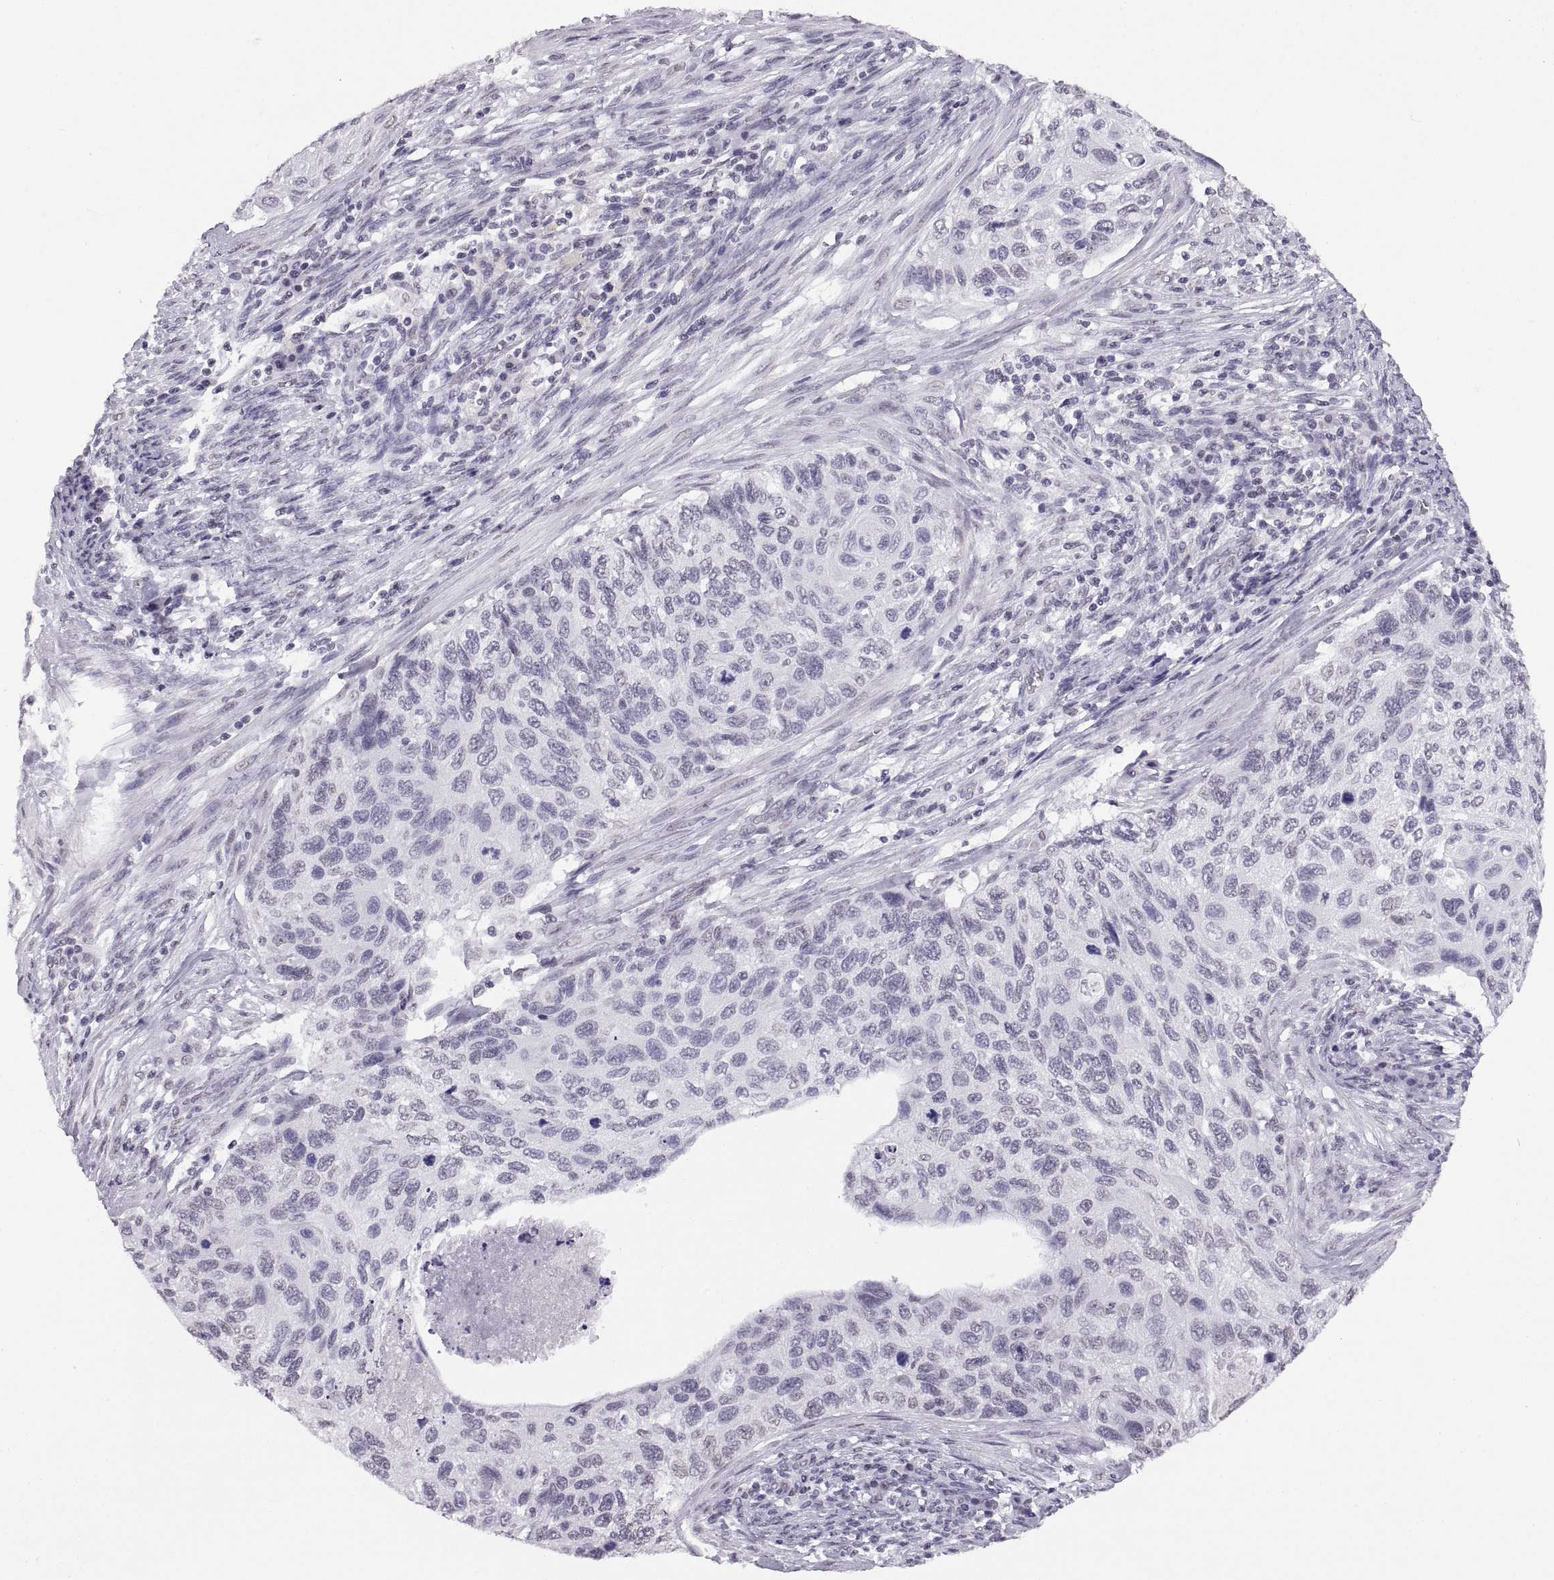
{"staining": {"intensity": "negative", "quantity": "none", "location": "none"}, "tissue": "cervical cancer", "cell_type": "Tumor cells", "image_type": "cancer", "snomed": [{"axis": "morphology", "description": "Squamous cell carcinoma, NOS"}, {"axis": "topography", "description": "Cervix"}], "caption": "The photomicrograph displays no staining of tumor cells in cervical squamous cell carcinoma.", "gene": "CARTPT", "patient": {"sex": "female", "age": 70}}